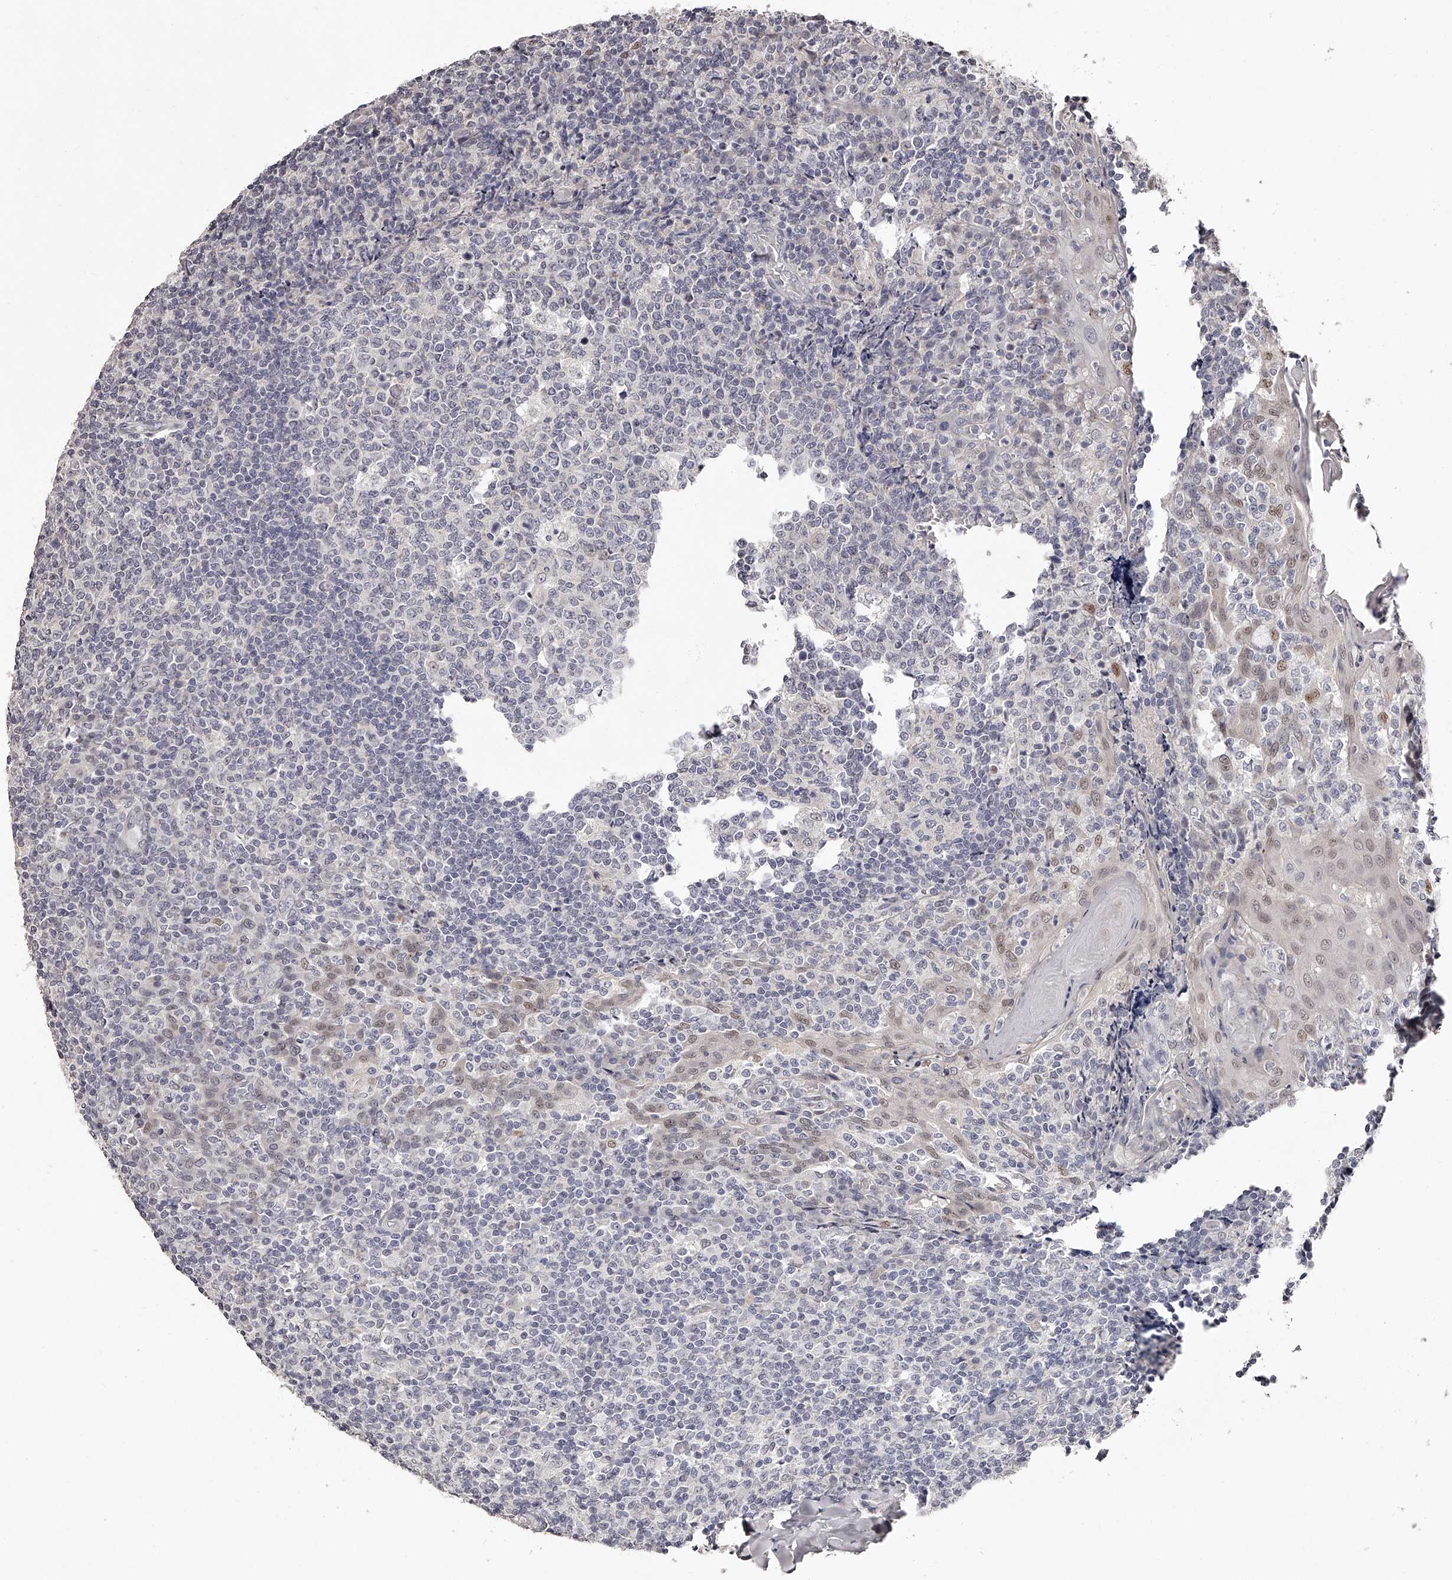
{"staining": {"intensity": "negative", "quantity": "none", "location": "none"}, "tissue": "tonsil", "cell_type": "Germinal center cells", "image_type": "normal", "snomed": [{"axis": "morphology", "description": "Normal tissue, NOS"}, {"axis": "topography", "description": "Tonsil"}], "caption": "An immunohistochemistry histopathology image of unremarkable tonsil is shown. There is no staining in germinal center cells of tonsil.", "gene": "NT5DC1", "patient": {"sex": "female", "age": 19}}